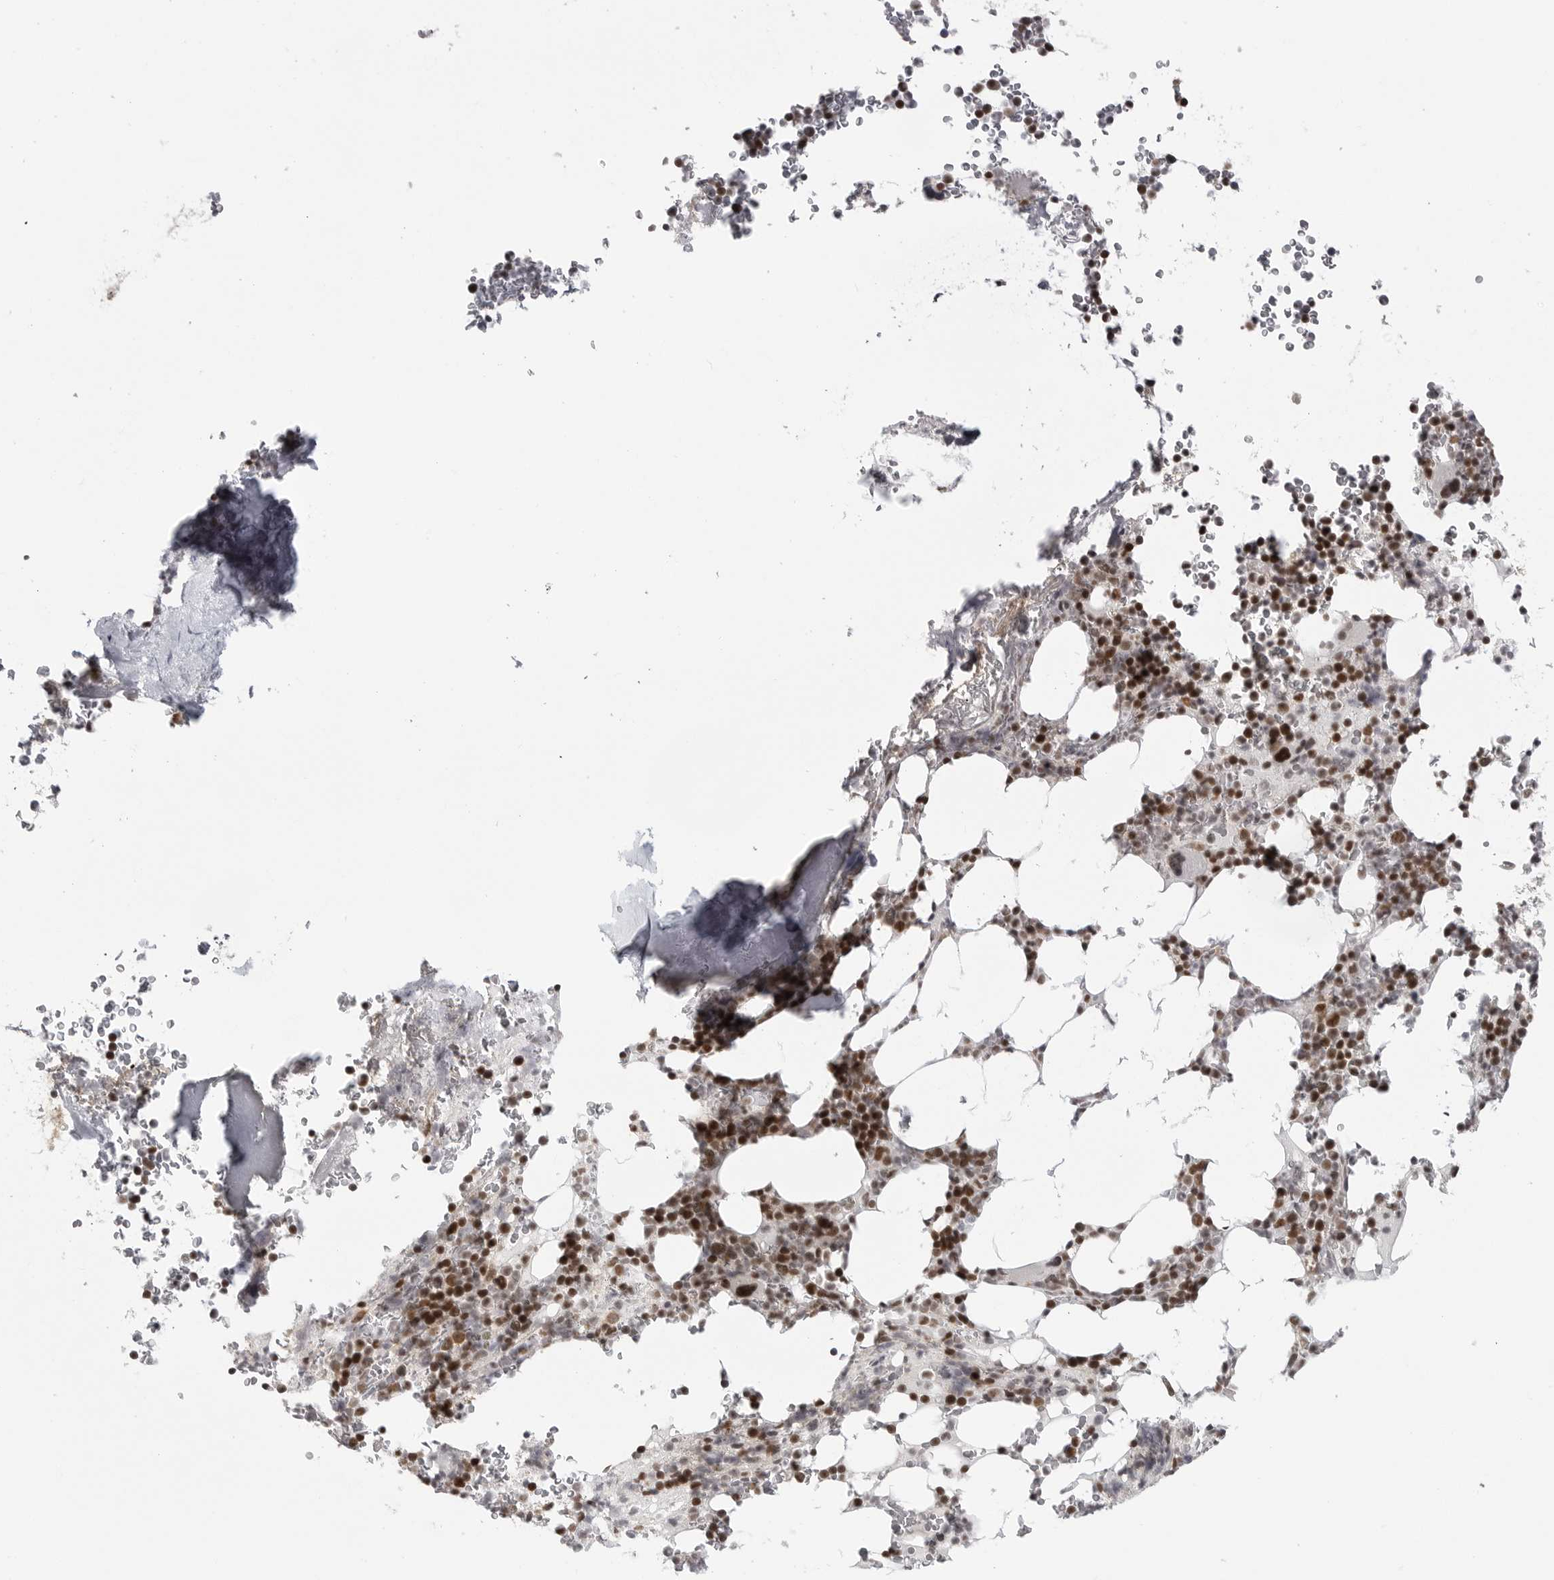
{"staining": {"intensity": "moderate", "quantity": "25%-75%", "location": "nuclear"}, "tissue": "bone marrow", "cell_type": "Hematopoietic cells", "image_type": "normal", "snomed": [{"axis": "morphology", "description": "Normal tissue, NOS"}, {"axis": "topography", "description": "Bone marrow"}], "caption": "High-magnification brightfield microscopy of normal bone marrow stained with DAB (brown) and counterstained with hematoxylin (blue). hematopoietic cells exhibit moderate nuclear expression is seen in approximately25%-75% of cells.", "gene": "PRDM10", "patient": {"sex": "male", "age": 58}}